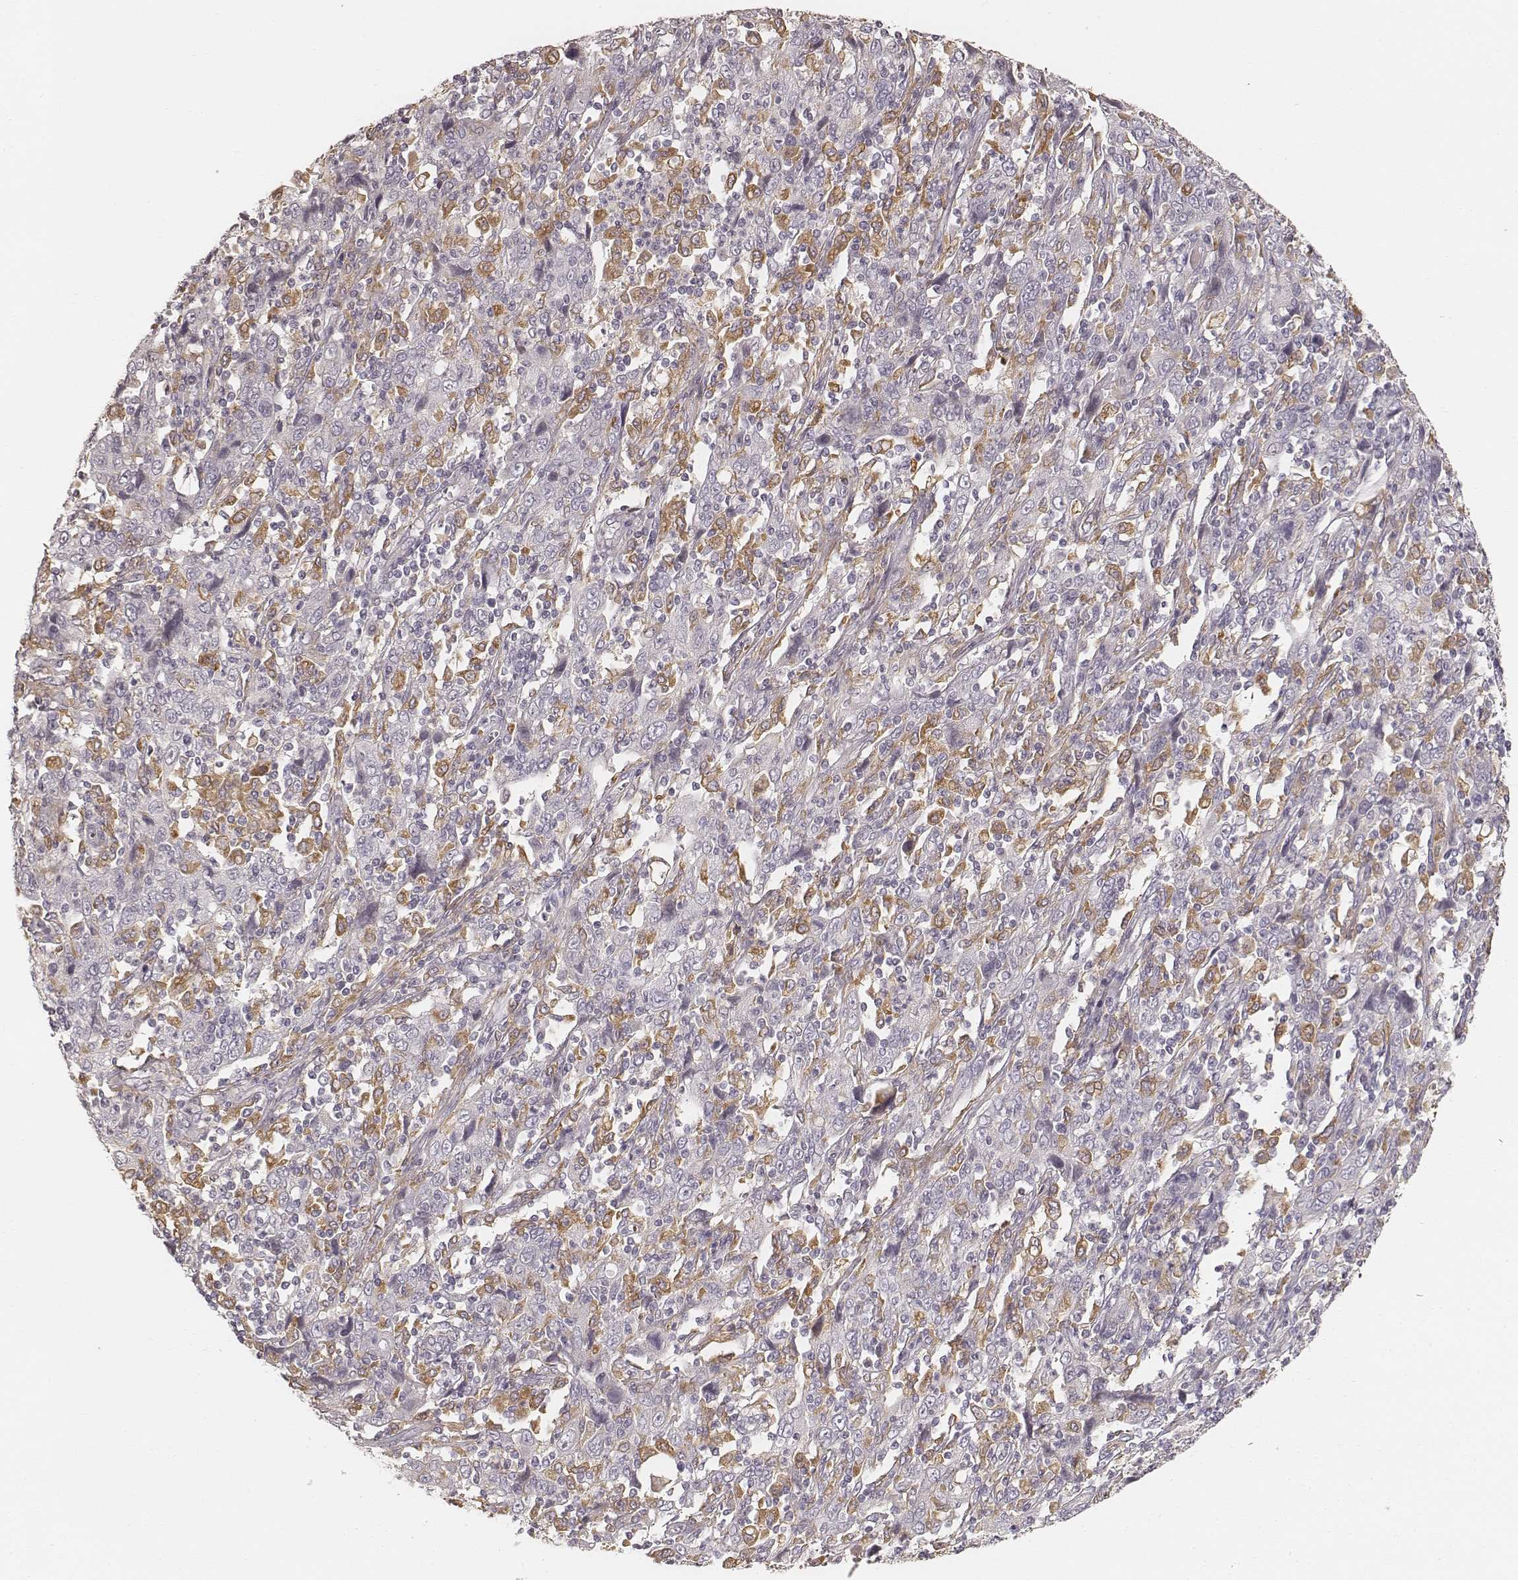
{"staining": {"intensity": "negative", "quantity": "none", "location": "none"}, "tissue": "cervical cancer", "cell_type": "Tumor cells", "image_type": "cancer", "snomed": [{"axis": "morphology", "description": "Squamous cell carcinoma, NOS"}, {"axis": "topography", "description": "Cervix"}], "caption": "DAB (3,3'-diaminobenzidine) immunohistochemical staining of cervical cancer (squamous cell carcinoma) exhibits no significant positivity in tumor cells.", "gene": "FMNL2", "patient": {"sex": "female", "age": 46}}